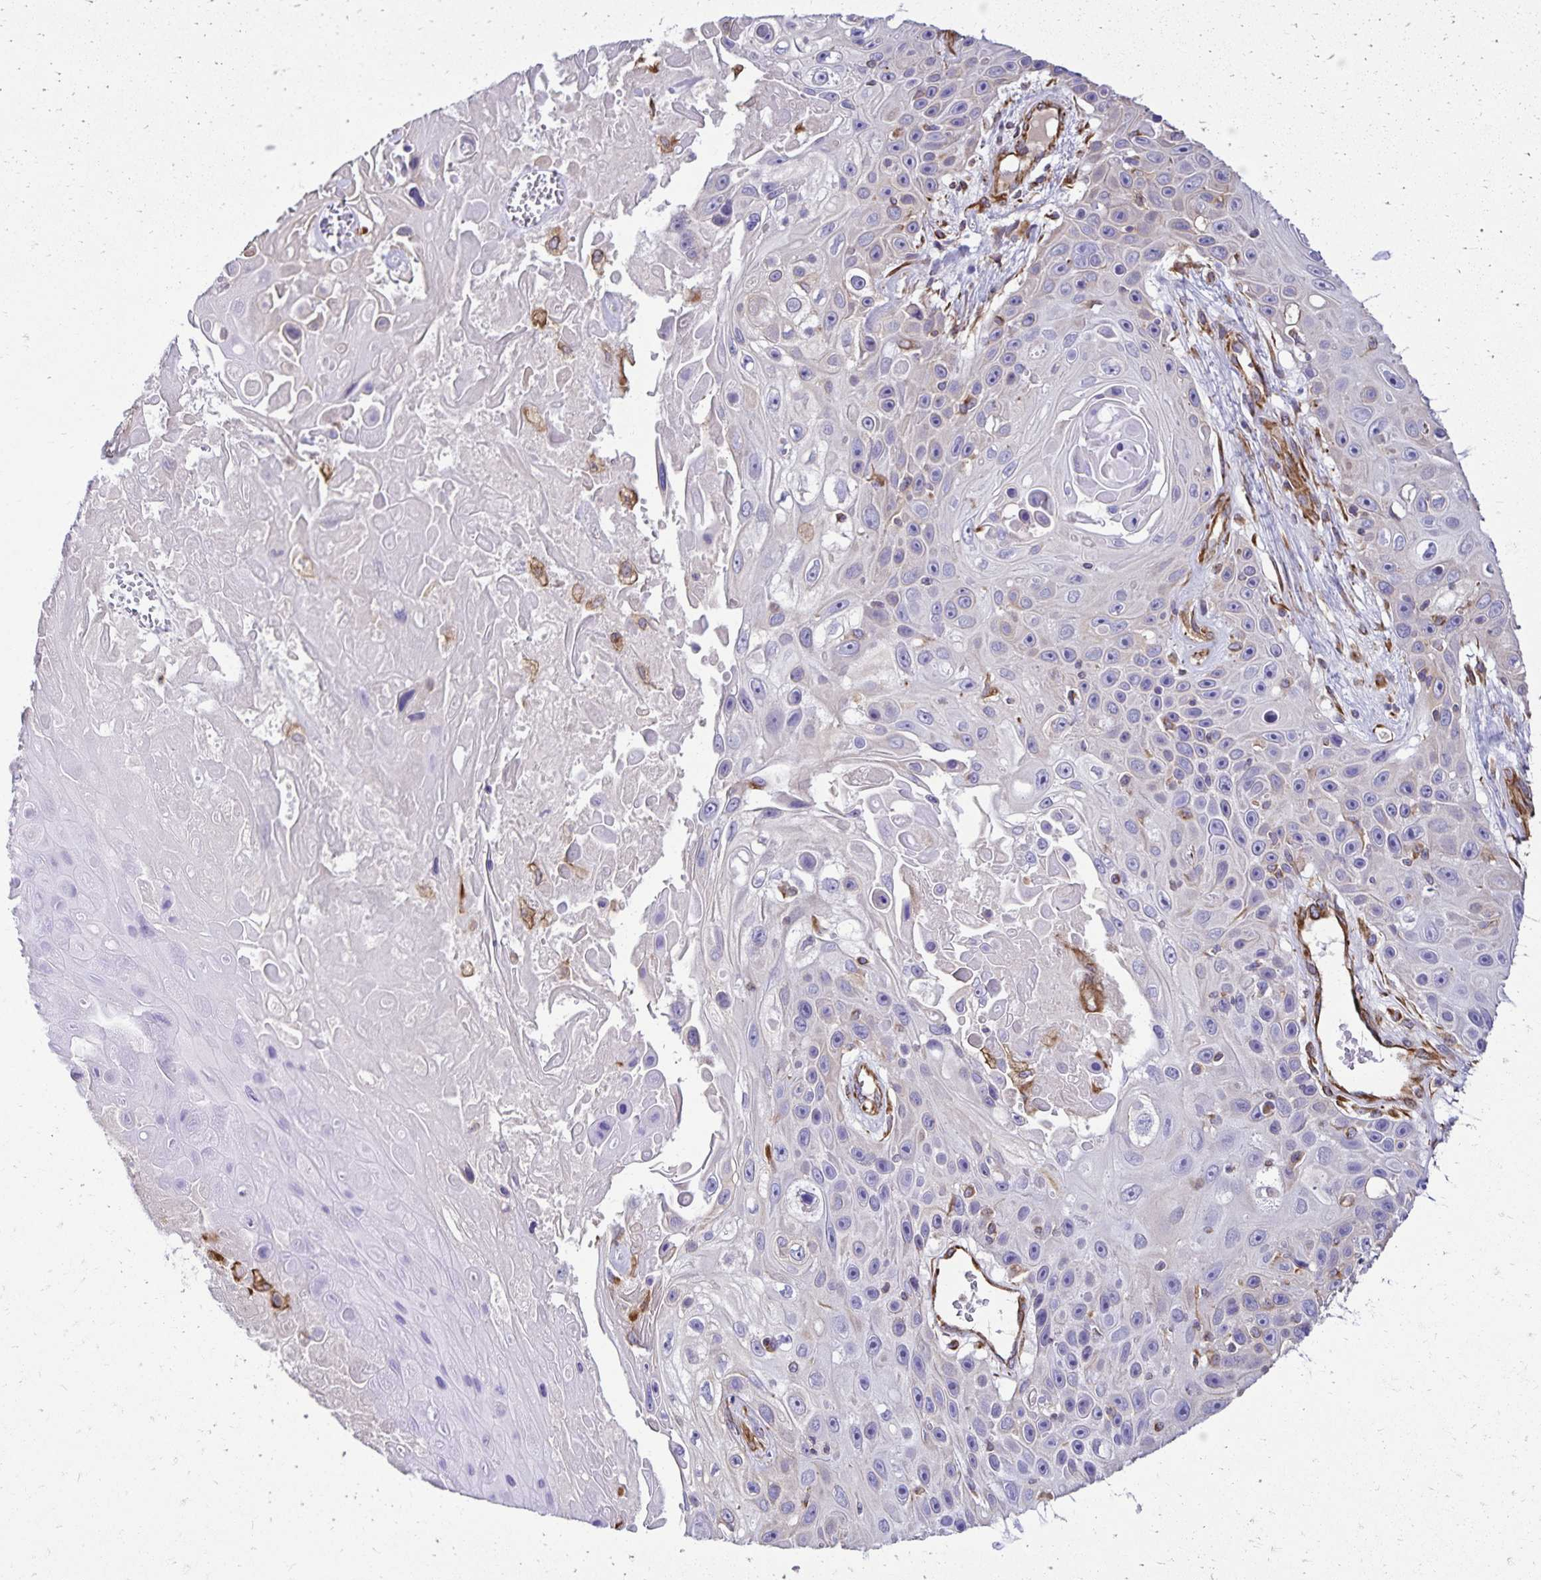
{"staining": {"intensity": "negative", "quantity": "none", "location": "none"}, "tissue": "skin cancer", "cell_type": "Tumor cells", "image_type": "cancer", "snomed": [{"axis": "morphology", "description": "Squamous cell carcinoma, NOS"}, {"axis": "topography", "description": "Skin"}], "caption": "Immunohistochemical staining of skin cancer (squamous cell carcinoma) shows no significant expression in tumor cells. (DAB immunohistochemistry (IHC) with hematoxylin counter stain).", "gene": "TRPV6", "patient": {"sex": "male", "age": 82}}